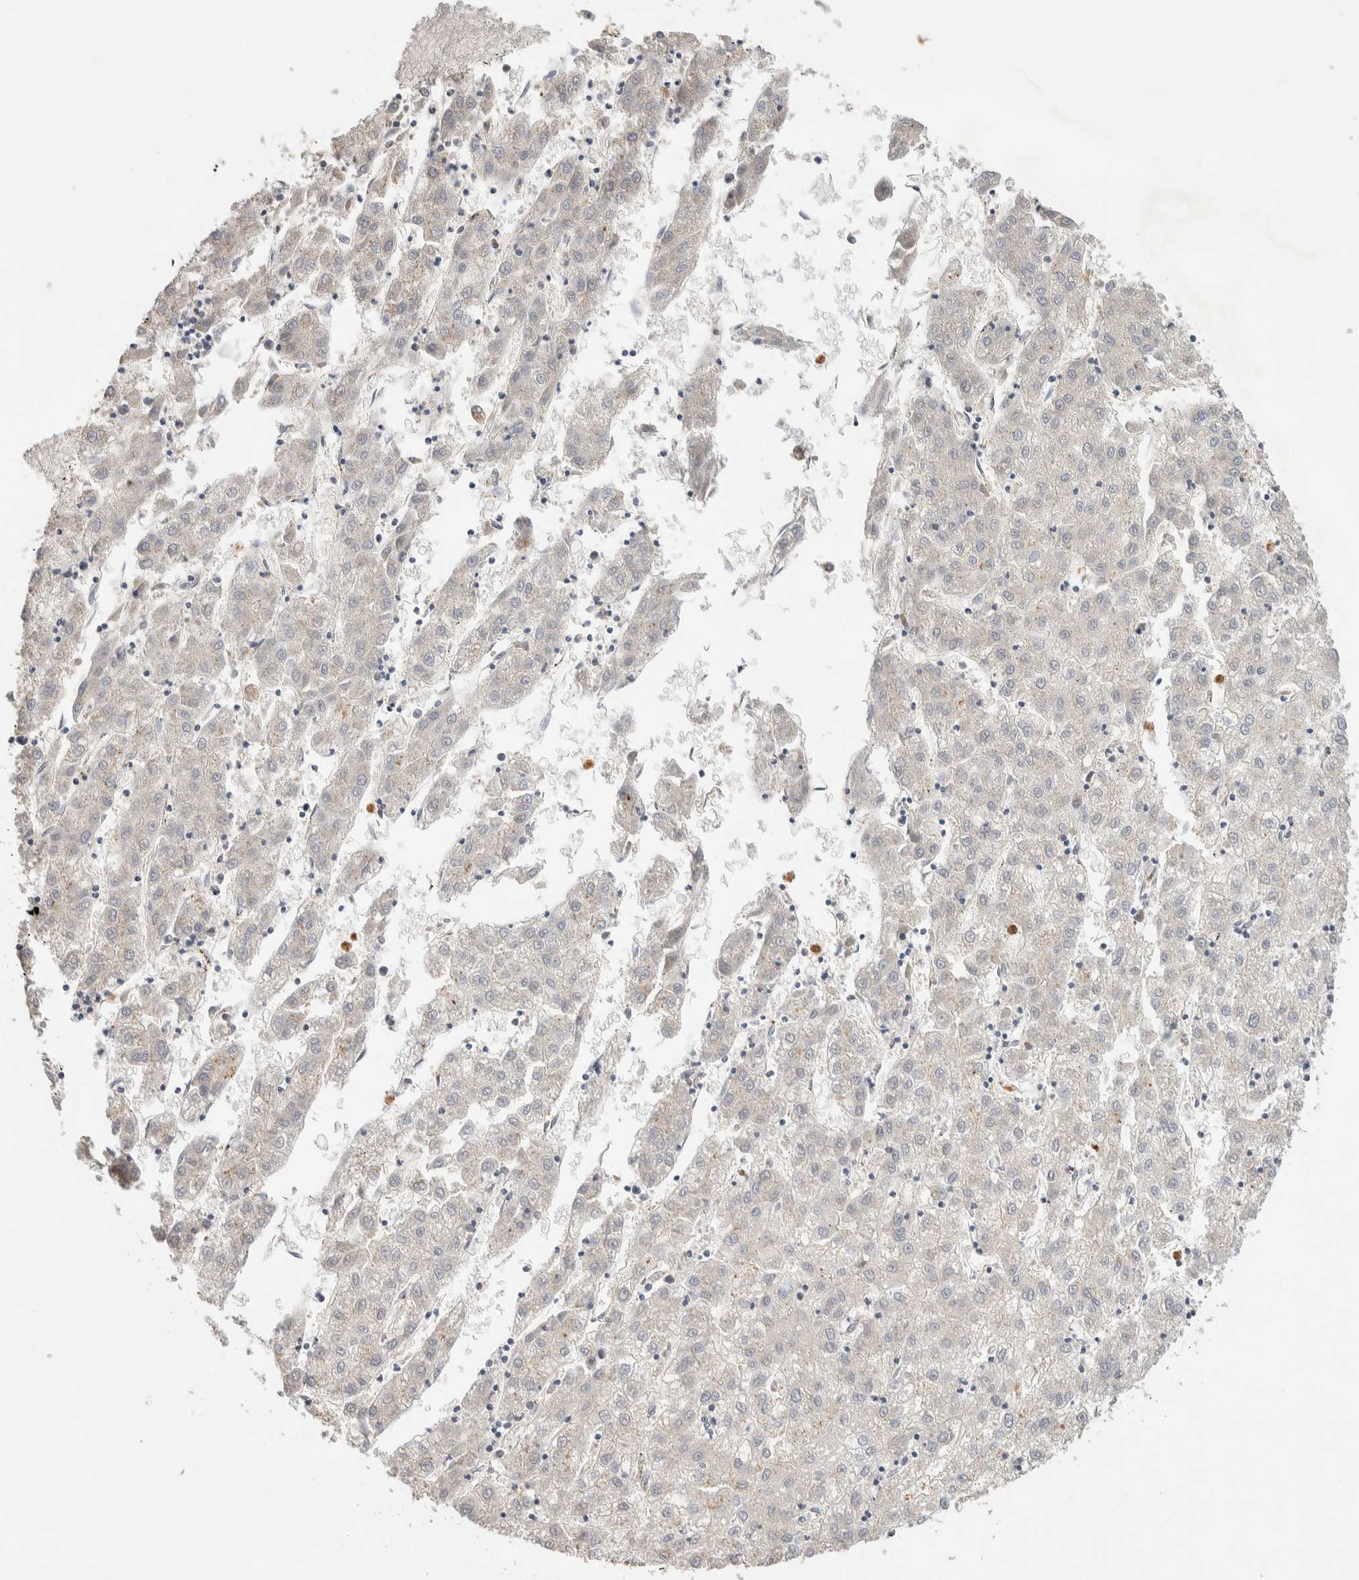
{"staining": {"intensity": "negative", "quantity": "none", "location": "none"}, "tissue": "liver cancer", "cell_type": "Tumor cells", "image_type": "cancer", "snomed": [{"axis": "morphology", "description": "Carcinoma, Hepatocellular, NOS"}, {"axis": "topography", "description": "Liver"}], "caption": "This is a micrograph of immunohistochemistry staining of liver cancer (hepatocellular carcinoma), which shows no staining in tumor cells.", "gene": "NSMAF", "patient": {"sex": "male", "age": 72}}